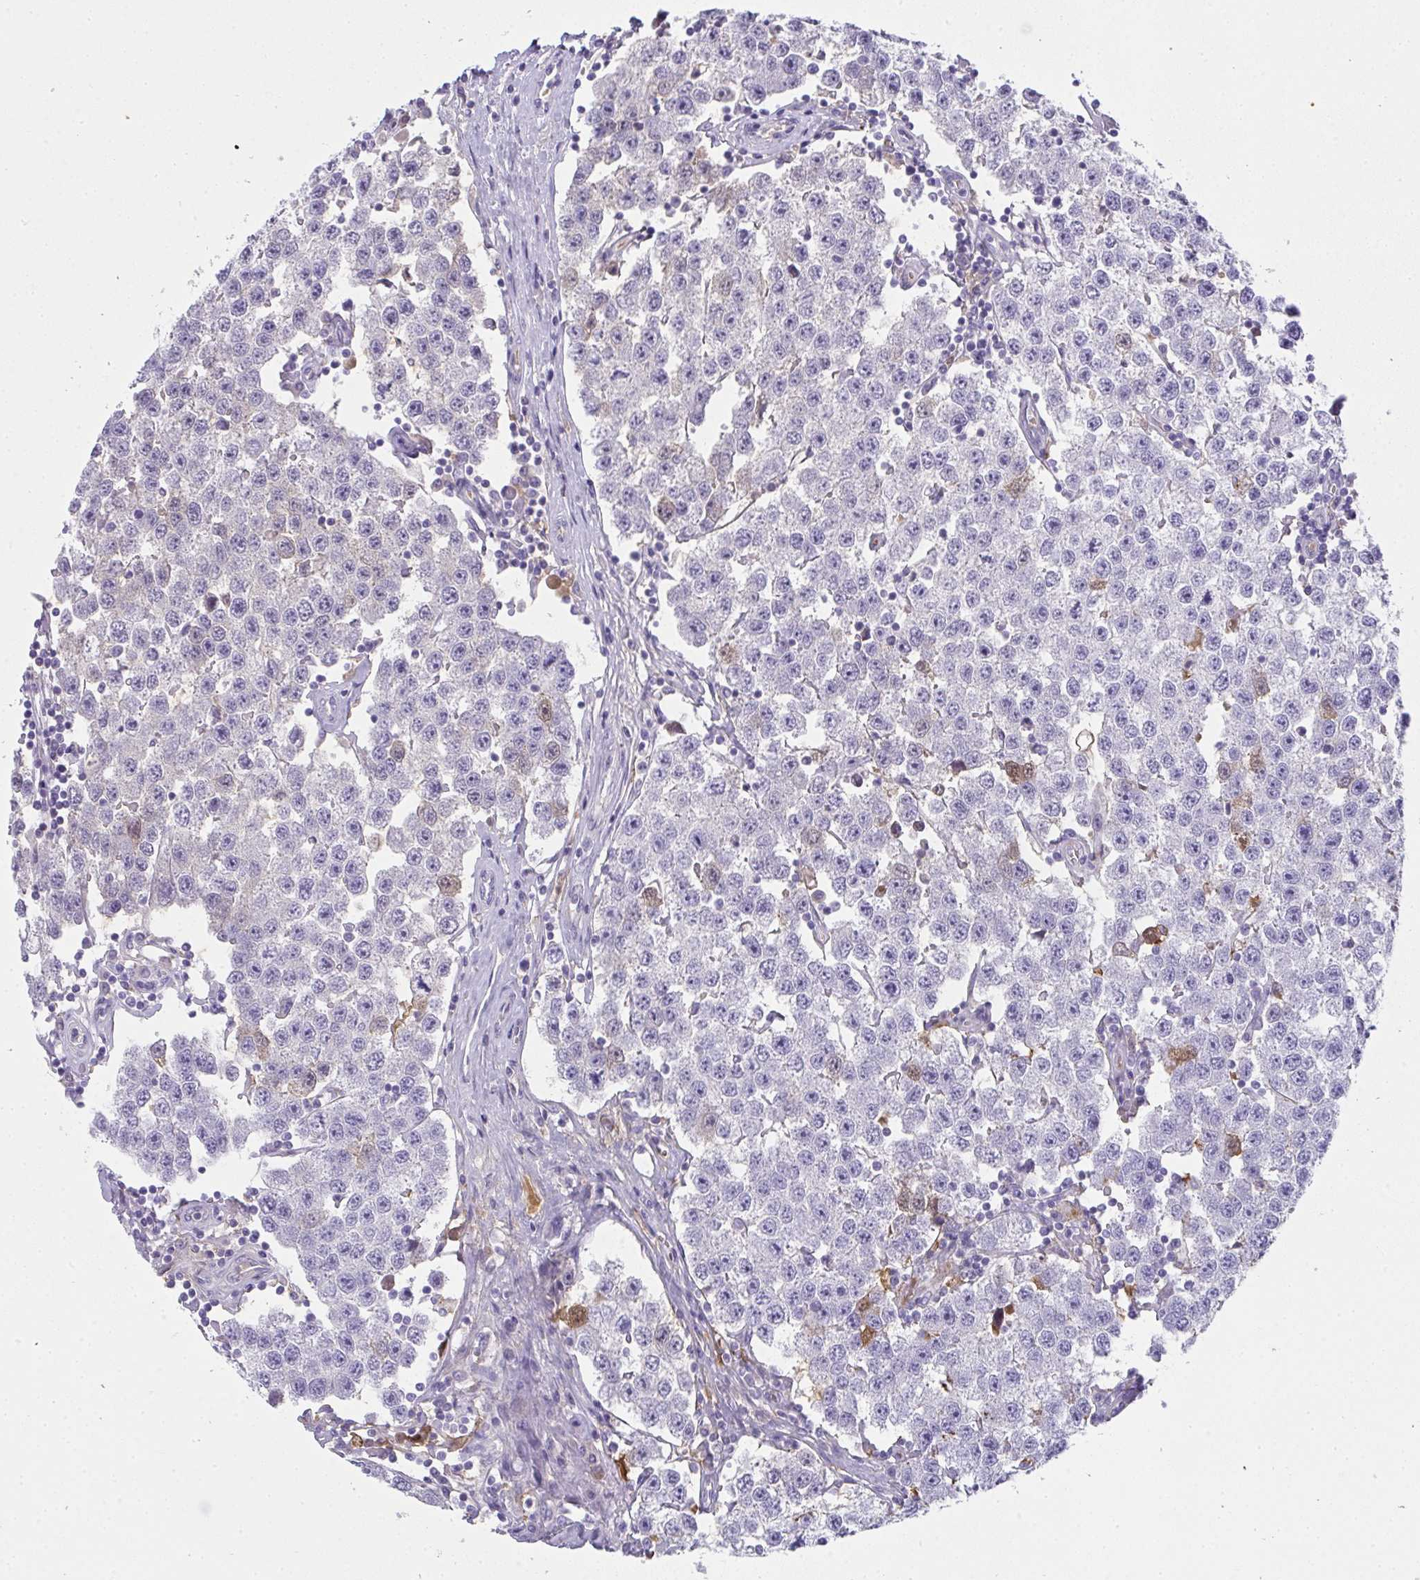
{"staining": {"intensity": "negative", "quantity": "none", "location": "none"}, "tissue": "testis cancer", "cell_type": "Tumor cells", "image_type": "cancer", "snomed": [{"axis": "morphology", "description": "Seminoma, NOS"}, {"axis": "topography", "description": "Testis"}], "caption": "Immunohistochemistry of seminoma (testis) demonstrates no expression in tumor cells. (DAB immunohistochemistry (IHC) with hematoxylin counter stain).", "gene": "ZSWIM3", "patient": {"sex": "male", "age": 34}}